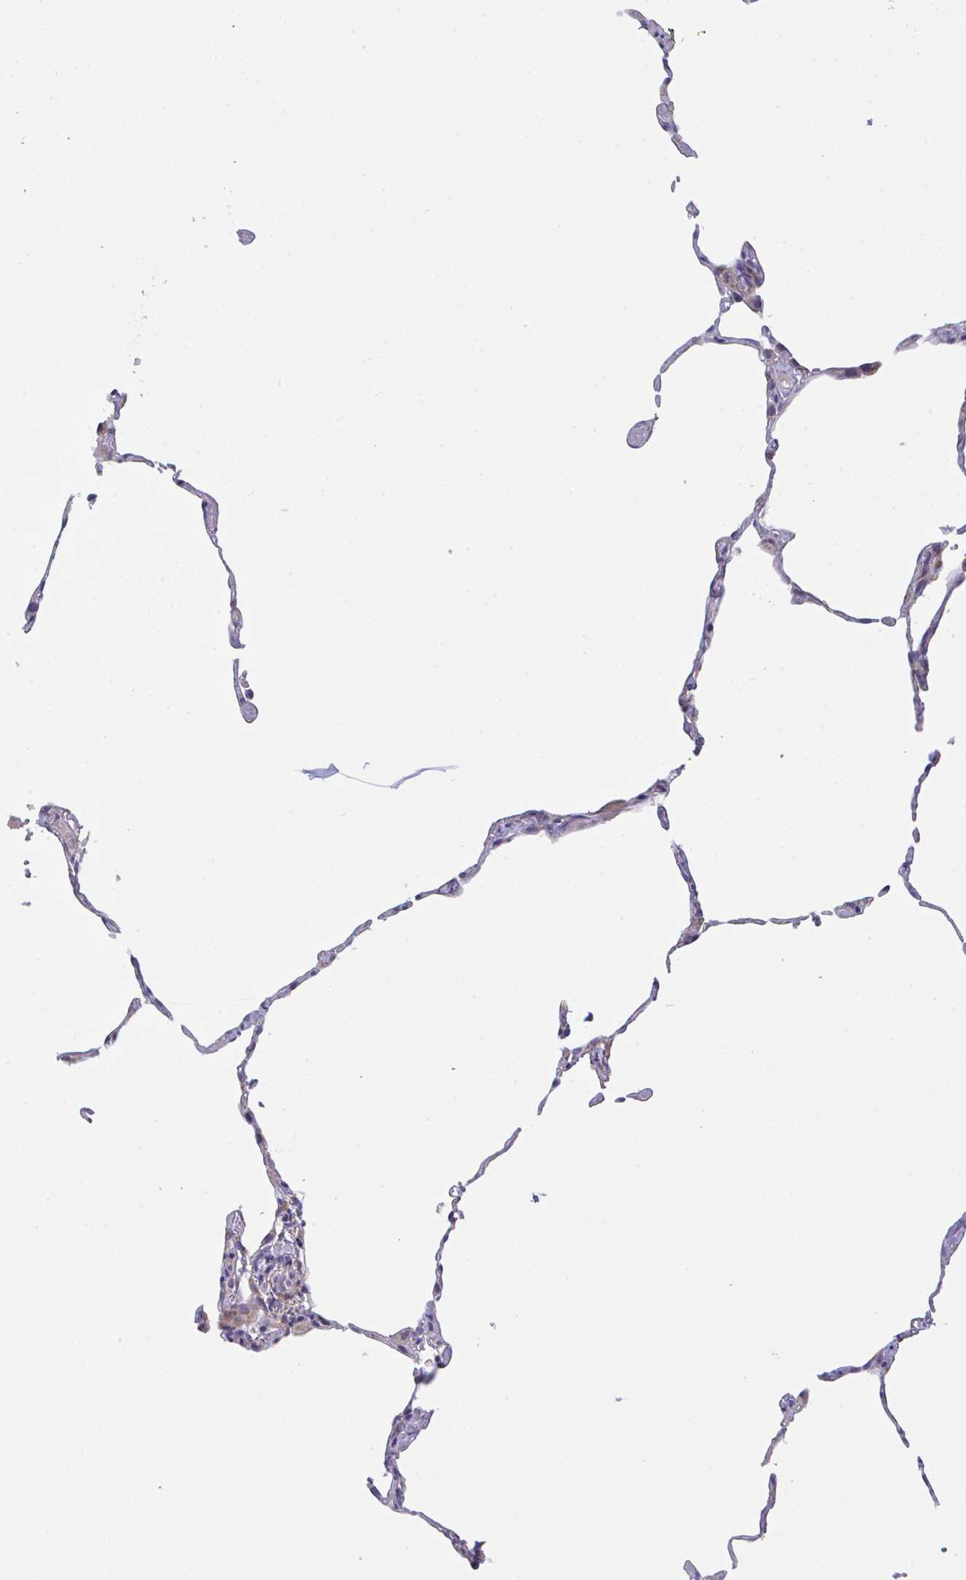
{"staining": {"intensity": "weak", "quantity": "<25%", "location": "cytoplasmic/membranous"}, "tissue": "lung", "cell_type": "Alveolar cells", "image_type": "normal", "snomed": [{"axis": "morphology", "description": "Normal tissue, NOS"}, {"axis": "topography", "description": "Lung"}], "caption": "Immunohistochemistry (IHC) photomicrograph of normal lung: human lung stained with DAB demonstrates no significant protein staining in alveolar cells.", "gene": "MIA3", "patient": {"sex": "female", "age": 57}}